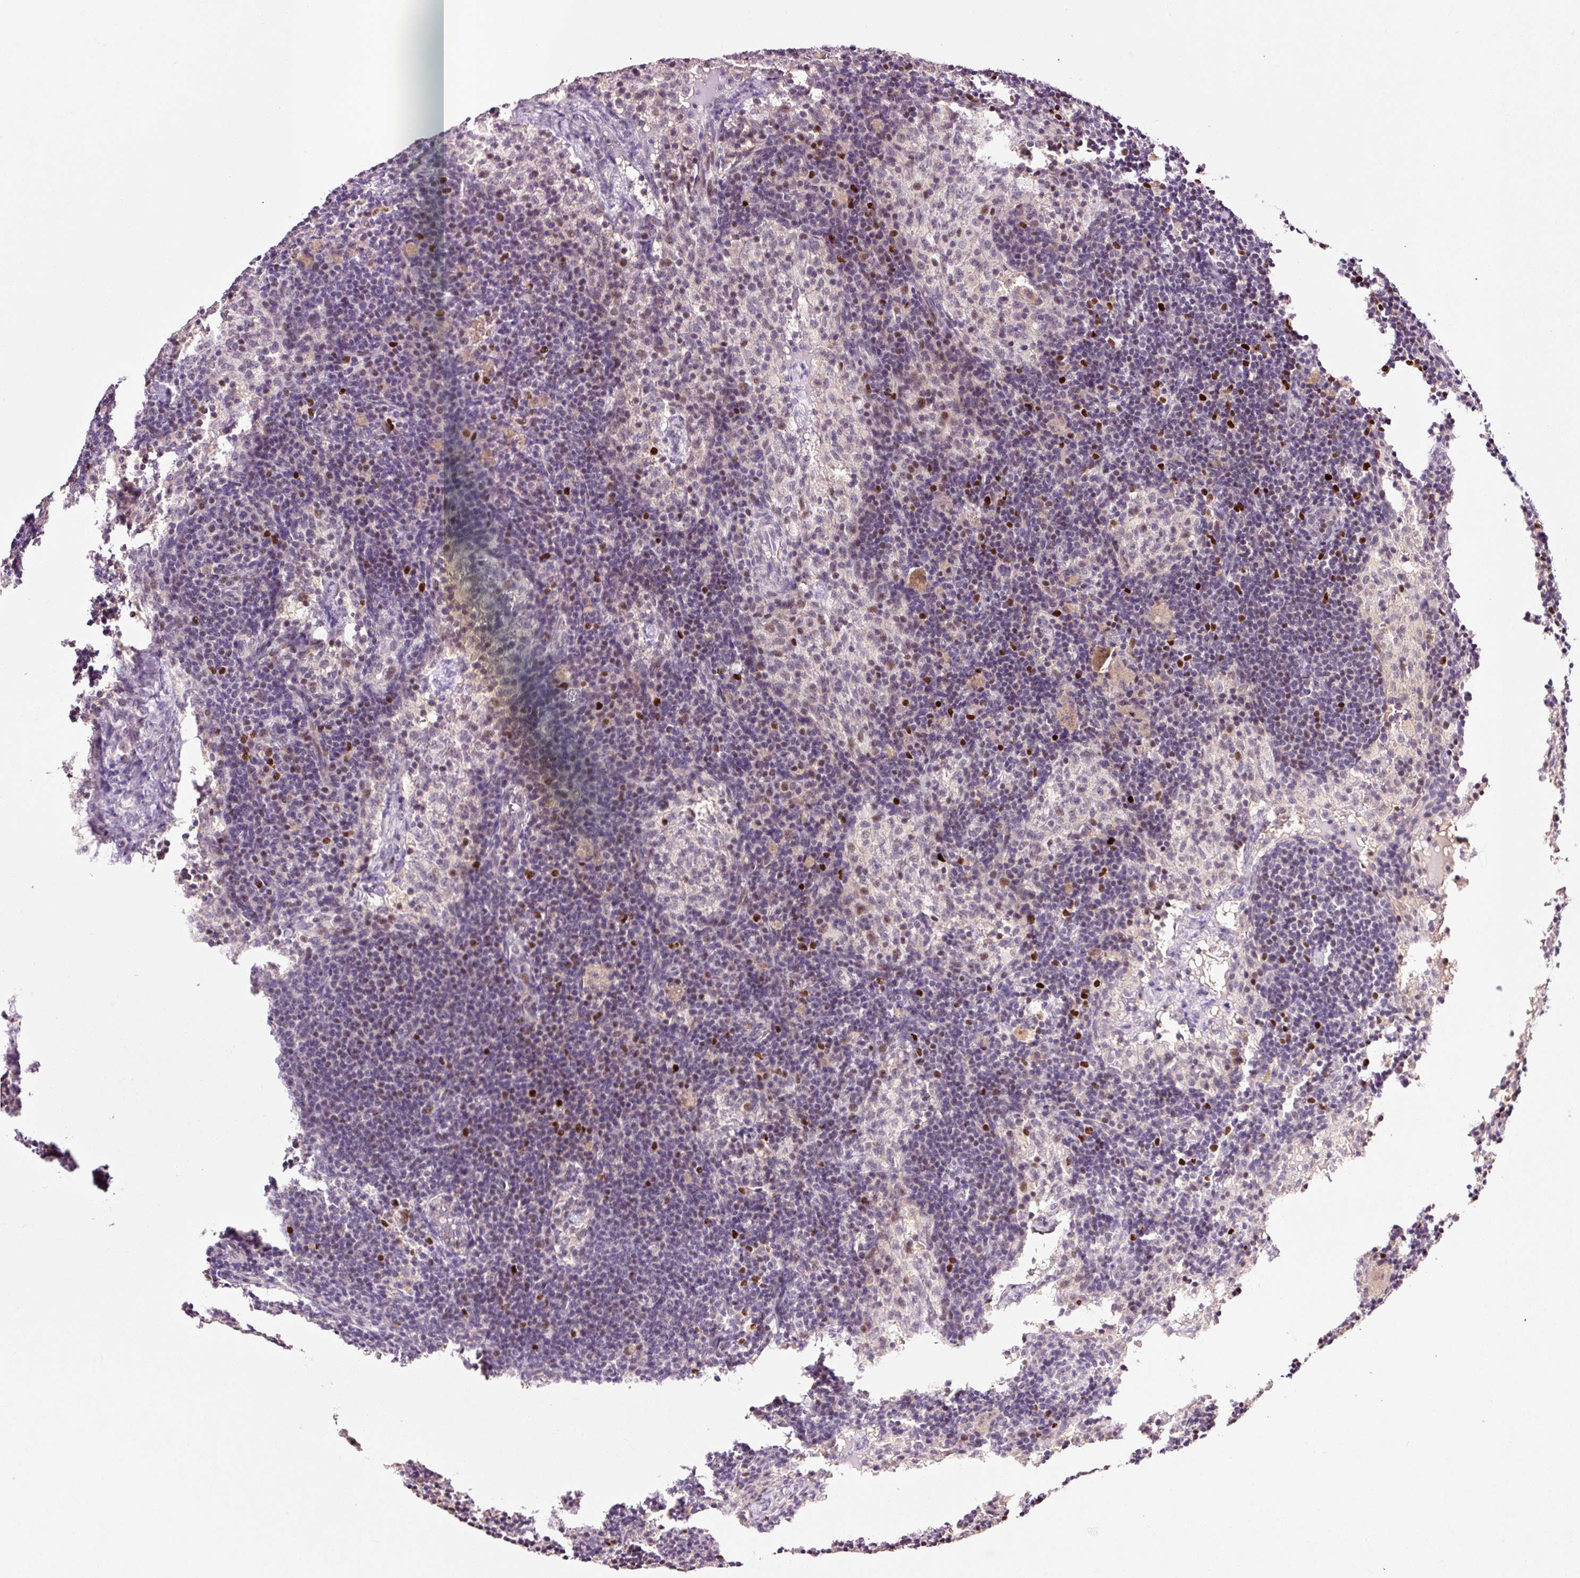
{"staining": {"intensity": "negative", "quantity": "none", "location": "none"}, "tissue": "lymph node", "cell_type": "Germinal center cells", "image_type": "normal", "snomed": [{"axis": "morphology", "description": "Normal tissue, NOS"}, {"axis": "topography", "description": "Lymph node"}], "caption": "Micrograph shows no significant protein expression in germinal center cells of normal lymph node. The staining is performed using DAB brown chromogen with nuclei counter-stained in using hematoxylin.", "gene": "DPPA4", "patient": {"sex": "male", "age": 49}}